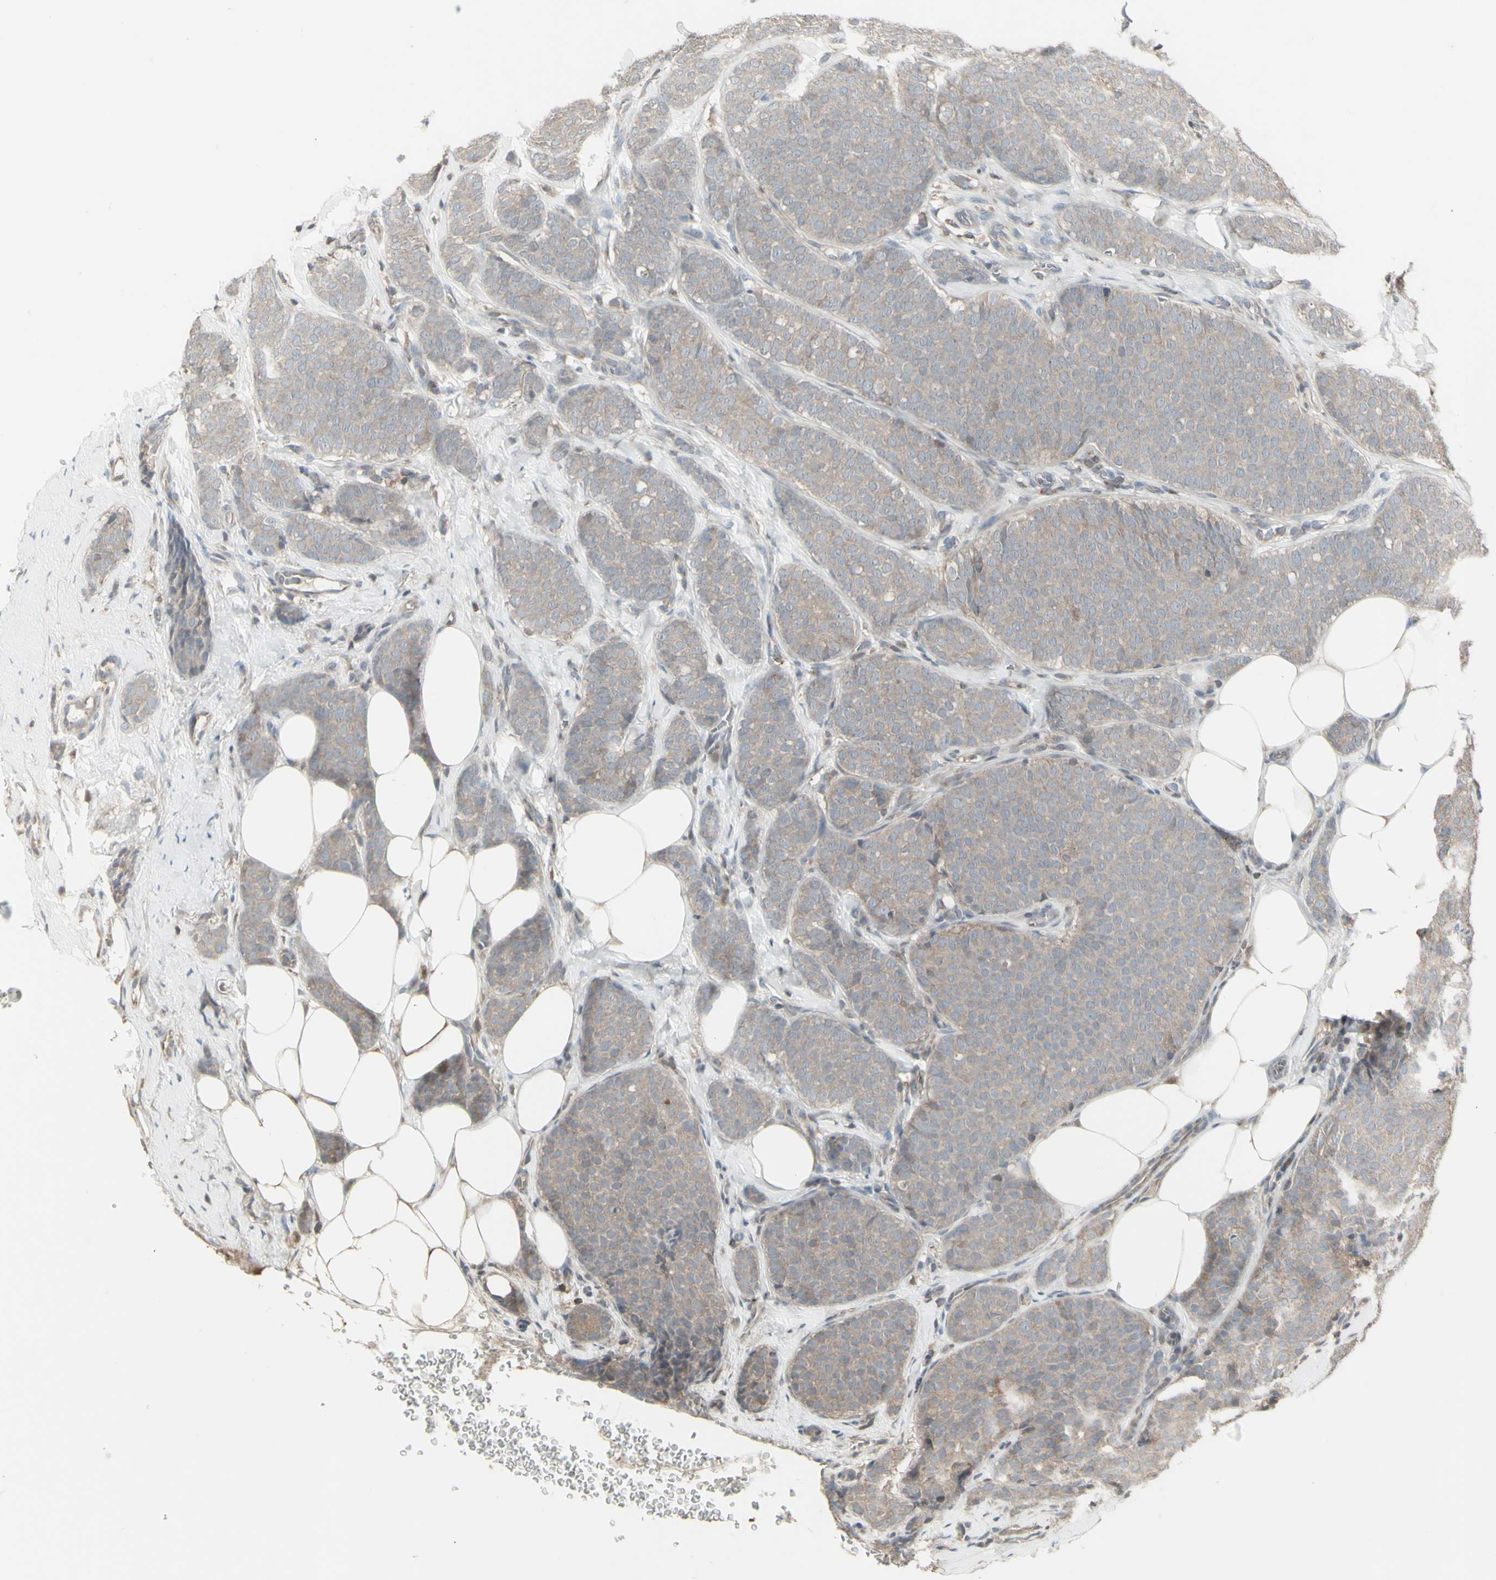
{"staining": {"intensity": "negative", "quantity": "none", "location": "none"}, "tissue": "breast cancer", "cell_type": "Tumor cells", "image_type": "cancer", "snomed": [{"axis": "morphology", "description": "Lobular carcinoma"}, {"axis": "topography", "description": "Skin"}, {"axis": "topography", "description": "Breast"}], "caption": "Photomicrograph shows no protein expression in tumor cells of lobular carcinoma (breast) tissue.", "gene": "CSK", "patient": {"sex": "female", "age": 46}}